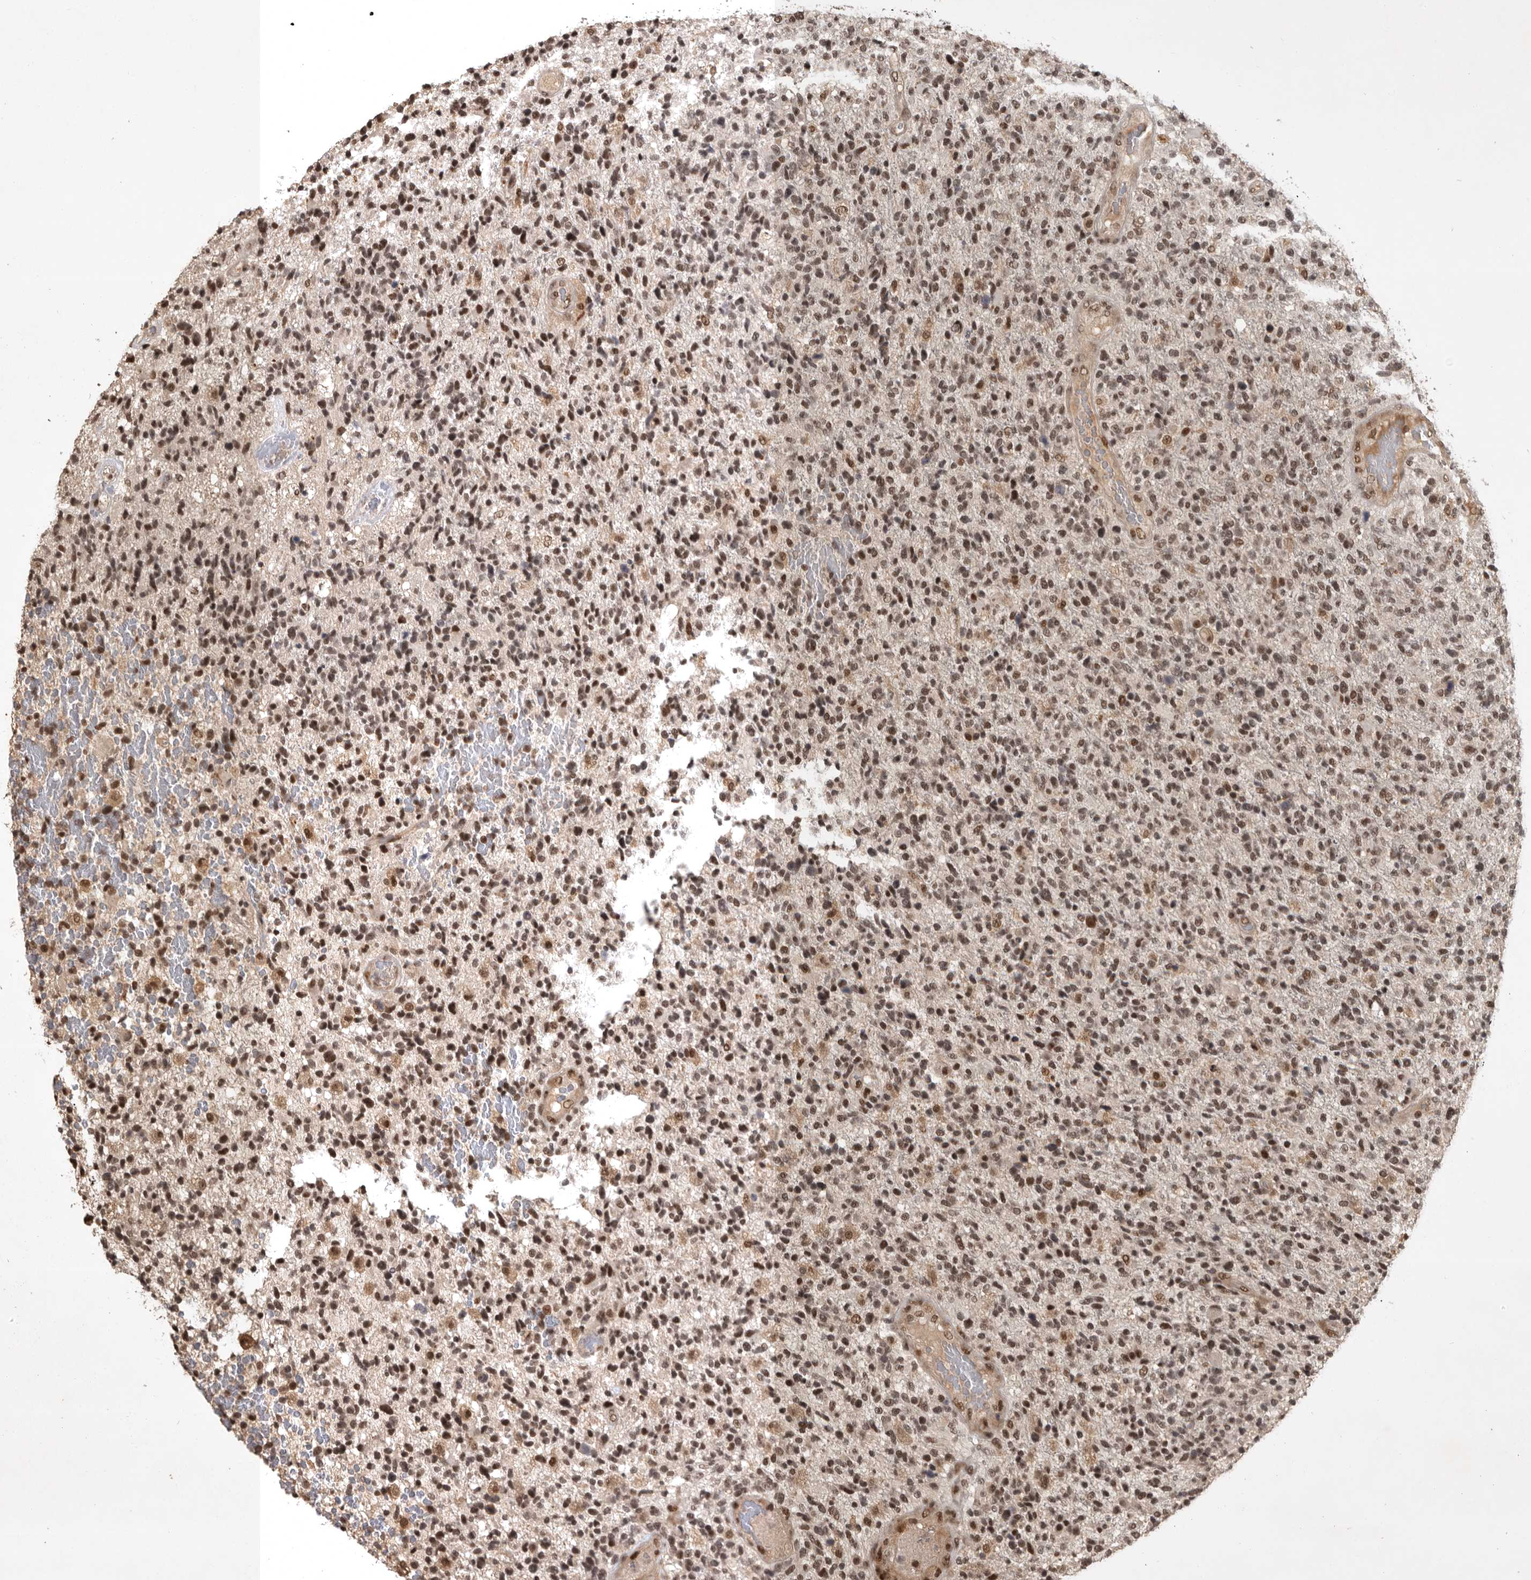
{"staining": {"intensity": "moderate", "quantity": ">75%", "location": "nuclear"}, "tissue": "glioma", "cell_type": "Tumor cells", "image_type": "cancer", "snomed": [{"axis": "morphology", "description": "Glioma, malignant, High grade"}, {"axis": "topography", "description": "Brain"}], "caption": "Tumor cells show medium levels of moderate nuclear positivity in about >75% of cells in glioma. The protein of interest is shown in brown color, while the nuclei are stained blue.", "gene": "CBLL1", "patient": {"sex": "male", "age": 72}}